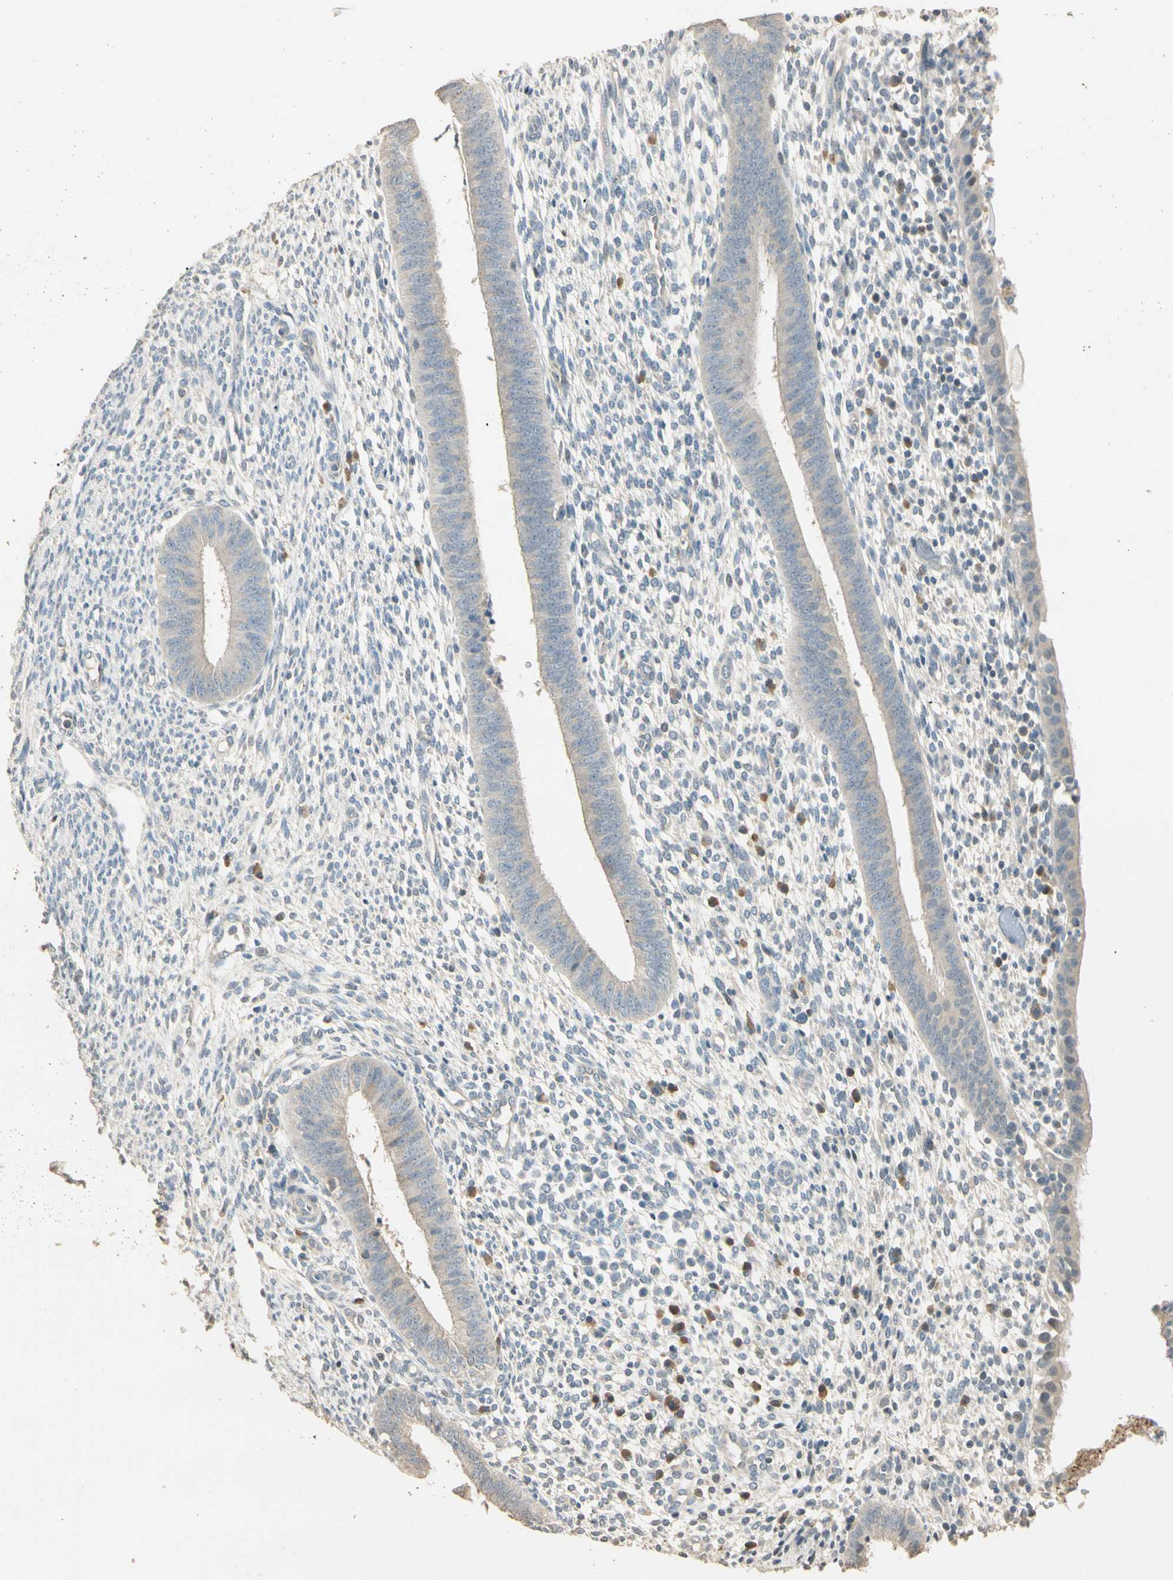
{"staining": {"intensity": "negative", "quantity": "none", "location": "none"}, "tissue": "endometrium", "cell_type": "Cells in endometrial stroma", "image_type": "normal", "snomed": [{"axis": "morphology", "description": "Normal tissue, NOS"}, {"axis": "topography", "description": "Endometrium"}], "caption": "Protein analysis of unremarkable endometrium shows no significant staining in cells in endometrial stroma. (DAB (3,3'-diaminobenzidine) immunohistochemistry with hematoxylin counter stain).", "gene": "GNE", "patient": {"sex": "female", "age": 35}}